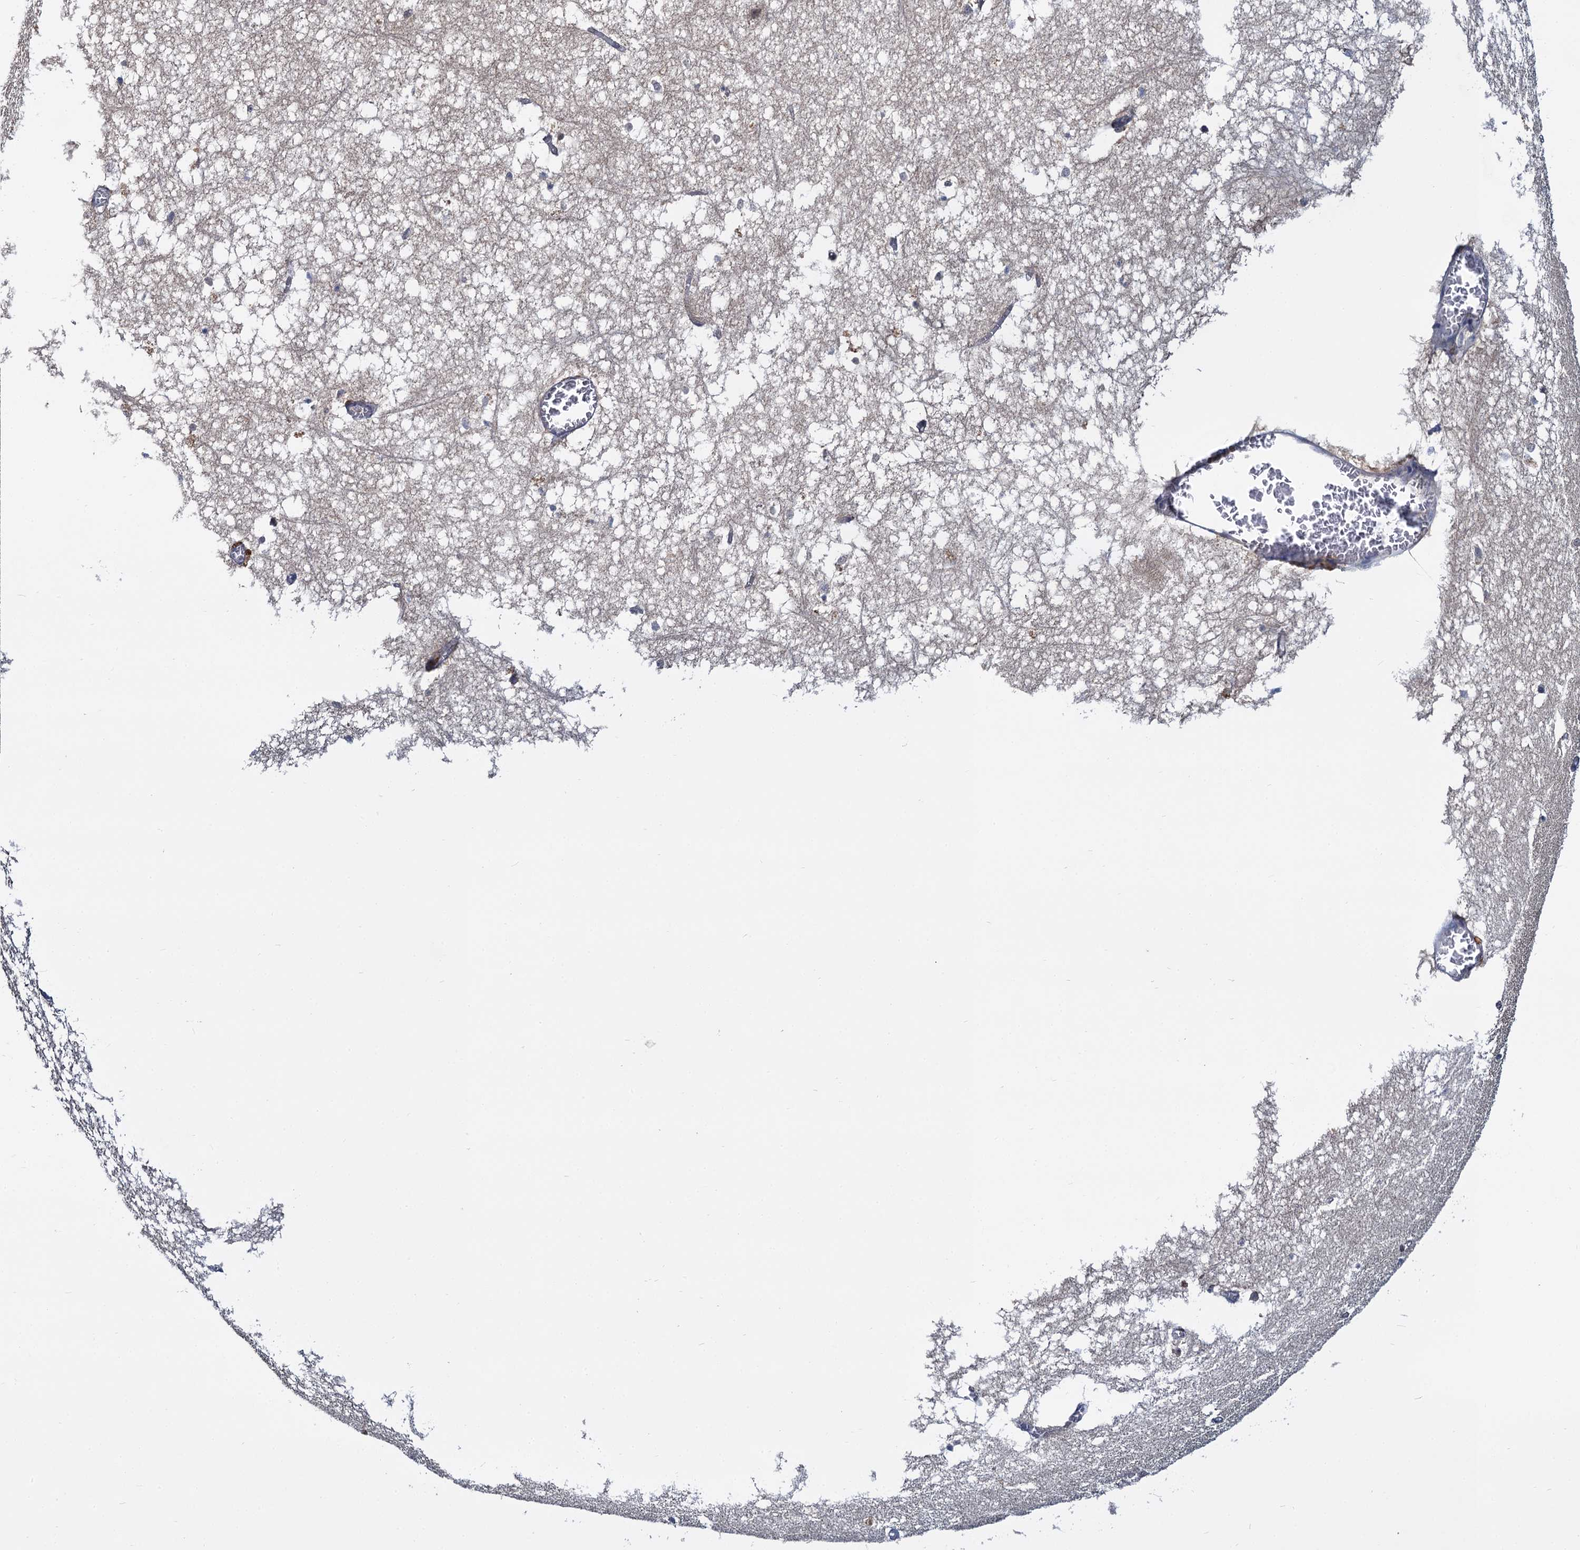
{"staining": {"intensity": "negative", "quantity": "none", "location": "none"}, "tissue": "hippocampus", "cell_type": "Glial cells", "image_type": "normal", "snomed": [{"axis": "morphology", "description": "Normal tissue, NOS"}, {"axis": "topography", "description": "Hippocampus"}], "caption": "This image is of unremarkable hippocampus stained with immunohistochemistry (IHC) to label a protein in brown with the nuclei are counter-stained blue. There is no expression in glial cells. (DAB (3,3'-diaminobenzidine) immunohistochemistry (IHC), high magnification).", "gene": "ANKRD42", "patient": {"sex": "female", "age": 64}}